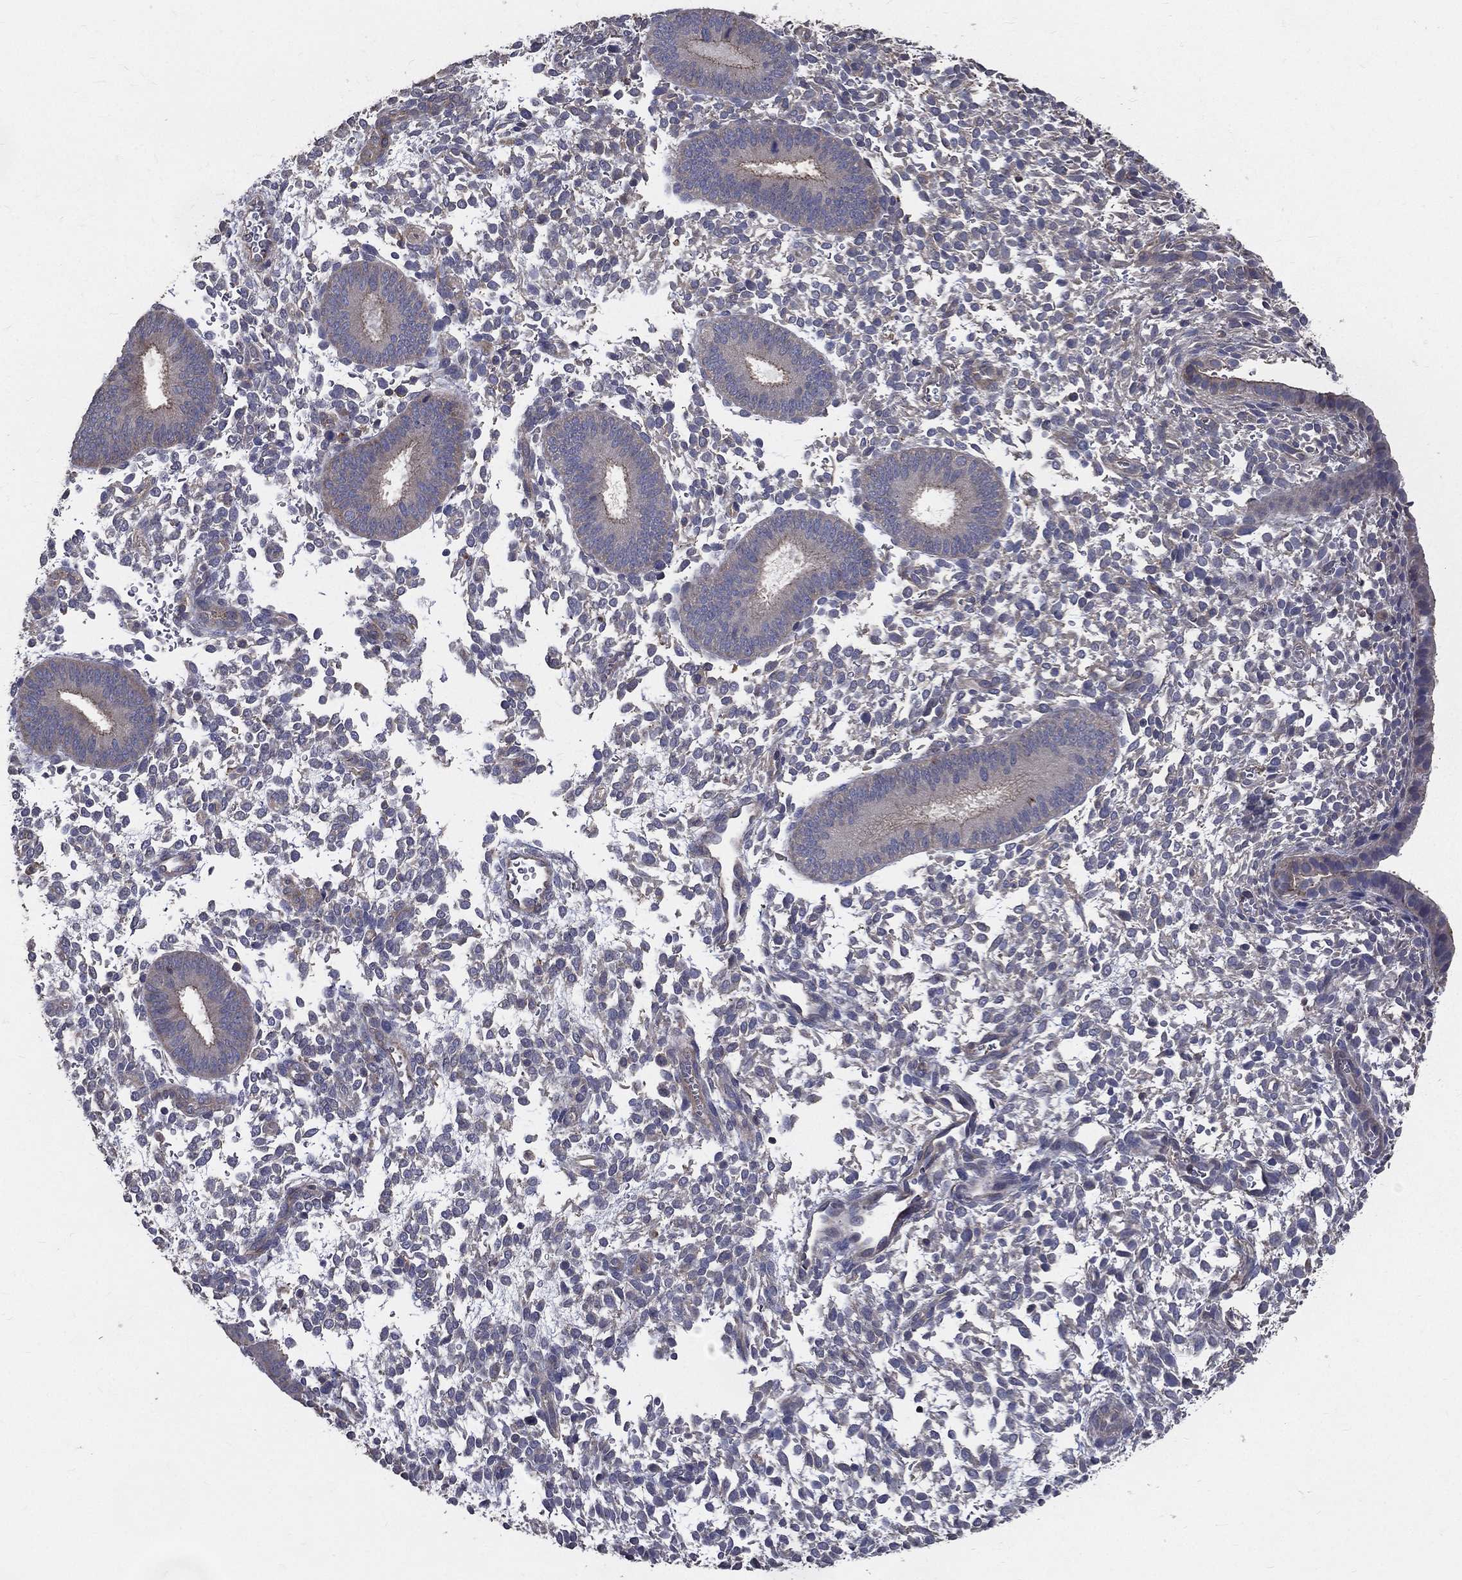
{"staining": {"intensity": "negative", "quantity": "none", "location": "none"}, "tissue": "endometrium", "cell_type": "Cells in endometrial stroma", "image_type": "normal", "snomed": [{"axis": "morphology", "description": "Normal tissue, NOS"}, {"axis": "topography", "description": "Endometrium"}], "caption": "A micrograph of endometrium stained for a protein demonstrates no brown staining in cells in endometrial stroma.", "gene": "SERPINB2", "patient": {"sex": "female", "age": 39}}